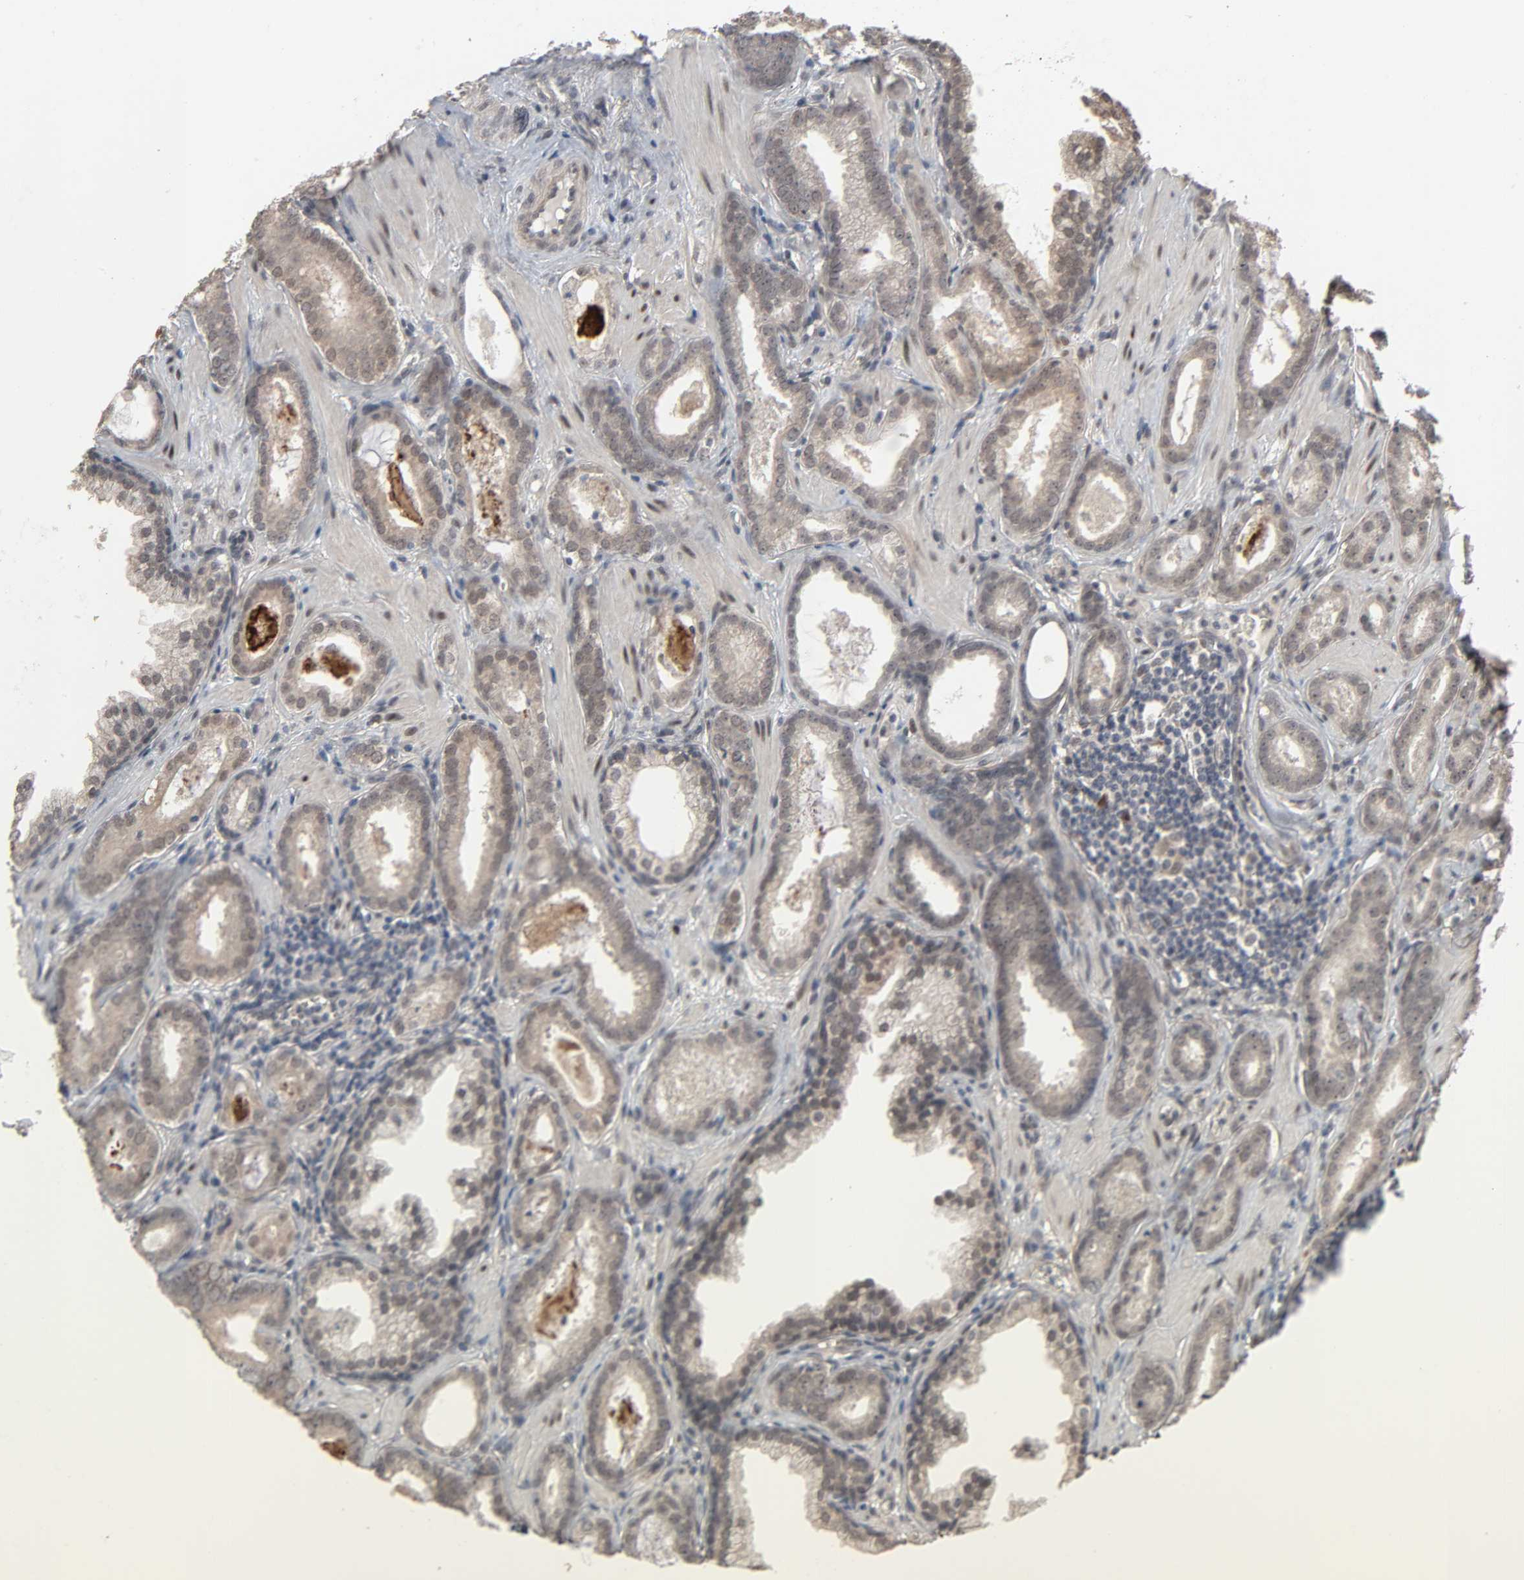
{"staining": {"intensity": "weak", "quantity": "<25%", "location": "cytoplasmic/membranous"}, "tissue": "prostate cancer", "cell_type": "Tumor cells", "image_type": "cancer", "snomed": [{"axis": "morphology", "description": "Adenocarcinoma, Low grade"}, {"axis": "topography", "description": "Prostate"}], "caption": "DAB (3,3'-diaminobenzidine) immunohistochemical staining of human prostate cancer demonstrates no significant expression in tumor cells.", "gene": "ZNF222", "patient": {"sex": "male", "age": 57}}